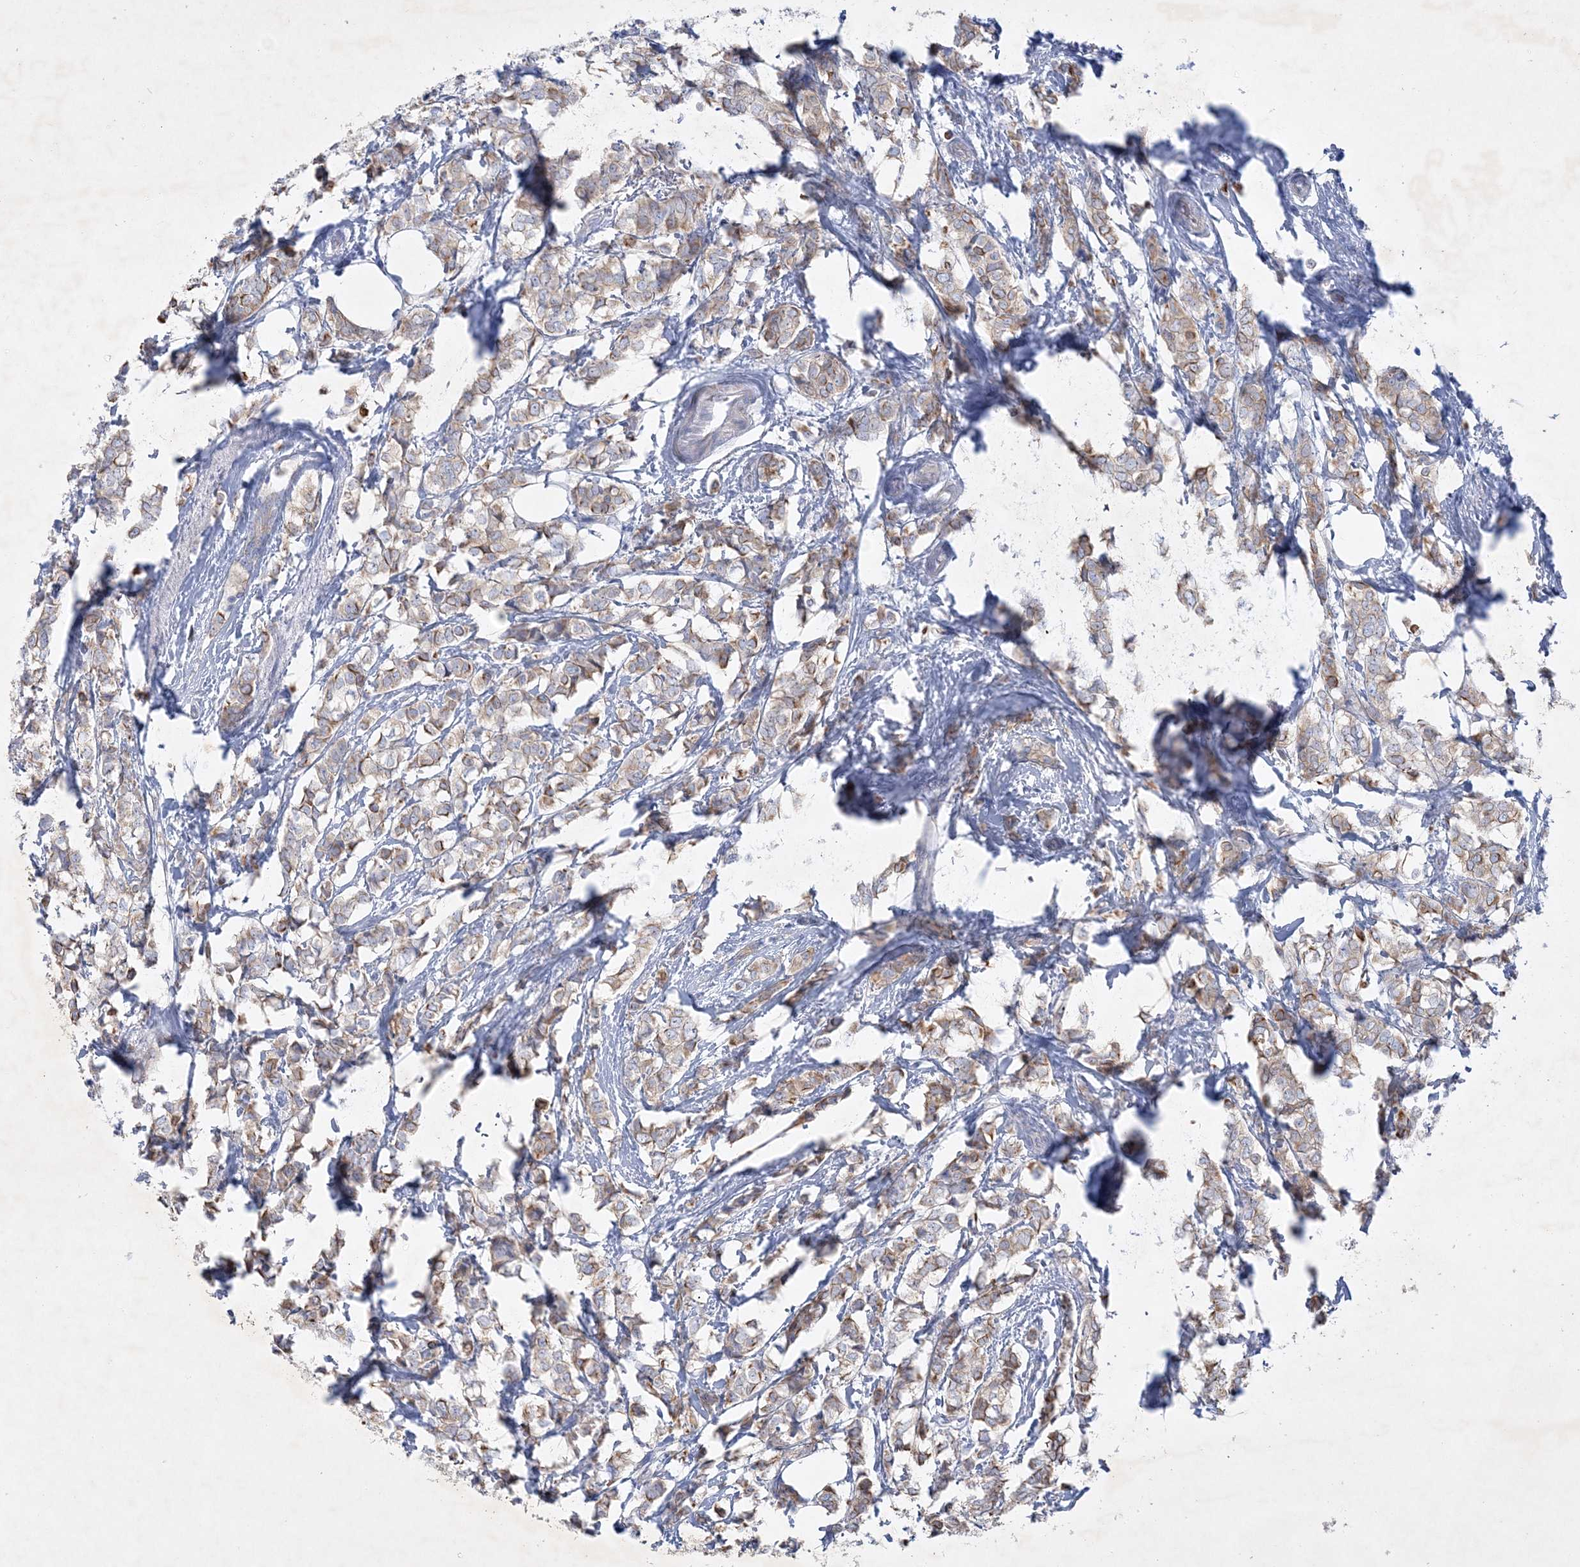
{"staining": {"intensity": "weak", "quantity": "25%-75%", "location": "cytoplasmic/membranous"}, "tissue": "breast cancer", "cell_type": "Tumor cells", "image_type": "cancer", "snomed": [{"axis": "morphology", "description": "Lobular carcinoma"}, {"axis": "topography", "description": "Breast"}], "caption": "This is a photomicrograph of immunohistochemistry staining of breast lobular carcinoma, which shows weak positivity in the cytoplasmic/membranous of tumor cells.", "gene": "FARSB", "patient": {"sex": "female", "age": 60}}